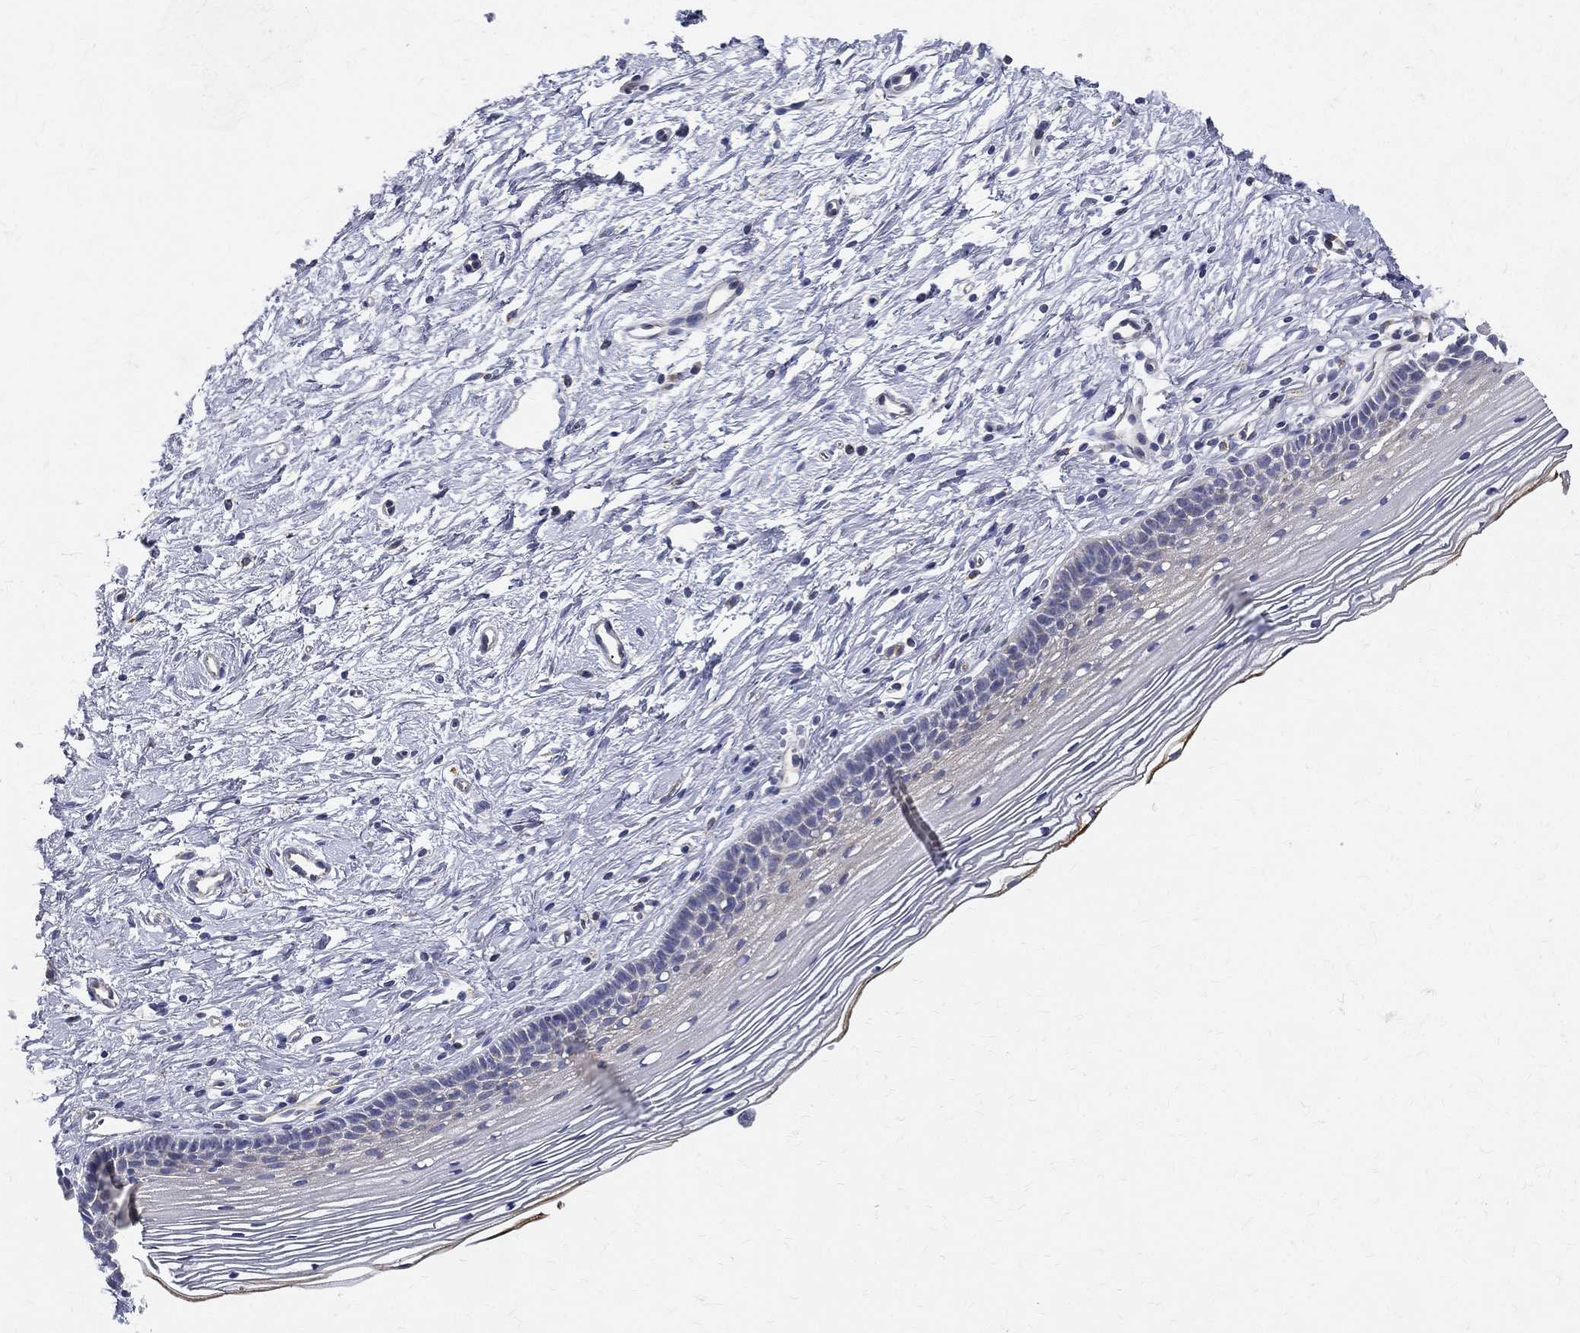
{"staining": {"intensity": "weak", "quantity": "25%-75%", "location": "cytoplasmic/membranous"}, "tissue": "cervix", "cell_type": "Glandular cells", "image_type": "normal", "snomed": [{"axis": "morphology", "description": "Normal tissue, NOS"}, {"axis": "topography", "description": "Cervix"}], "caption": "Immunohistochemical staining of unremarkable cervix displays 25%-75% levels of weak cytoplasmic/membranous protein staining in about 25%-75% of glandular cells.", "gene": "PWWP3A", "patient": {"sex": "female", "age": 39}}